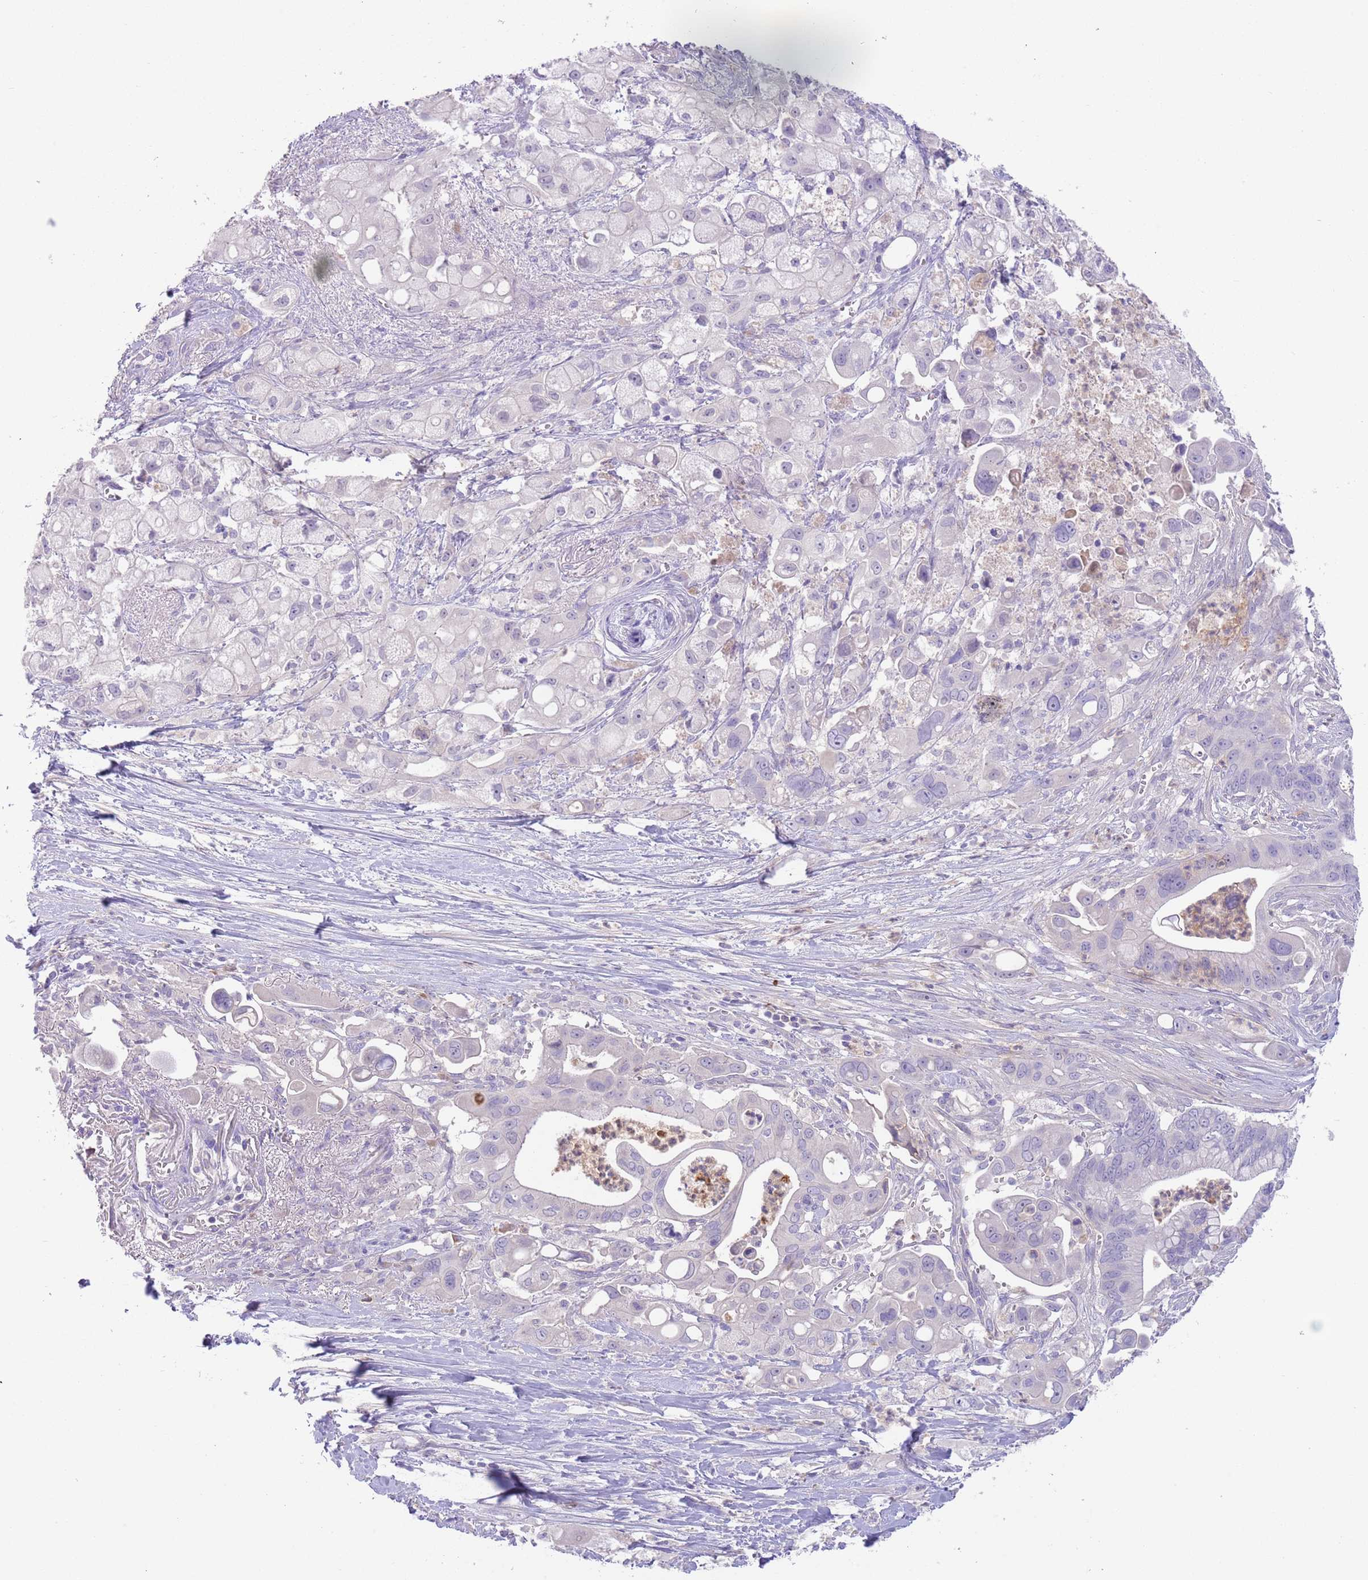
{"staining": {"intensity": "negative", "quantity": "none", "location": "none"}, "tissue": "pancreatic cancer", "cell_type": "Tumor cells", "image_type": "cancer", "snomed": [{"axis": "morphology", "description": "Adenocarcinoma, NOS"}, {"axis": "topography", "description": "Pancreas"}], "caption": "A photomicrograph of human pancreatic adenocarcinoma is negative for staining in tumor cells.", "gene": "IGFL4", "patient": {"sex": "male", "age": 68}}